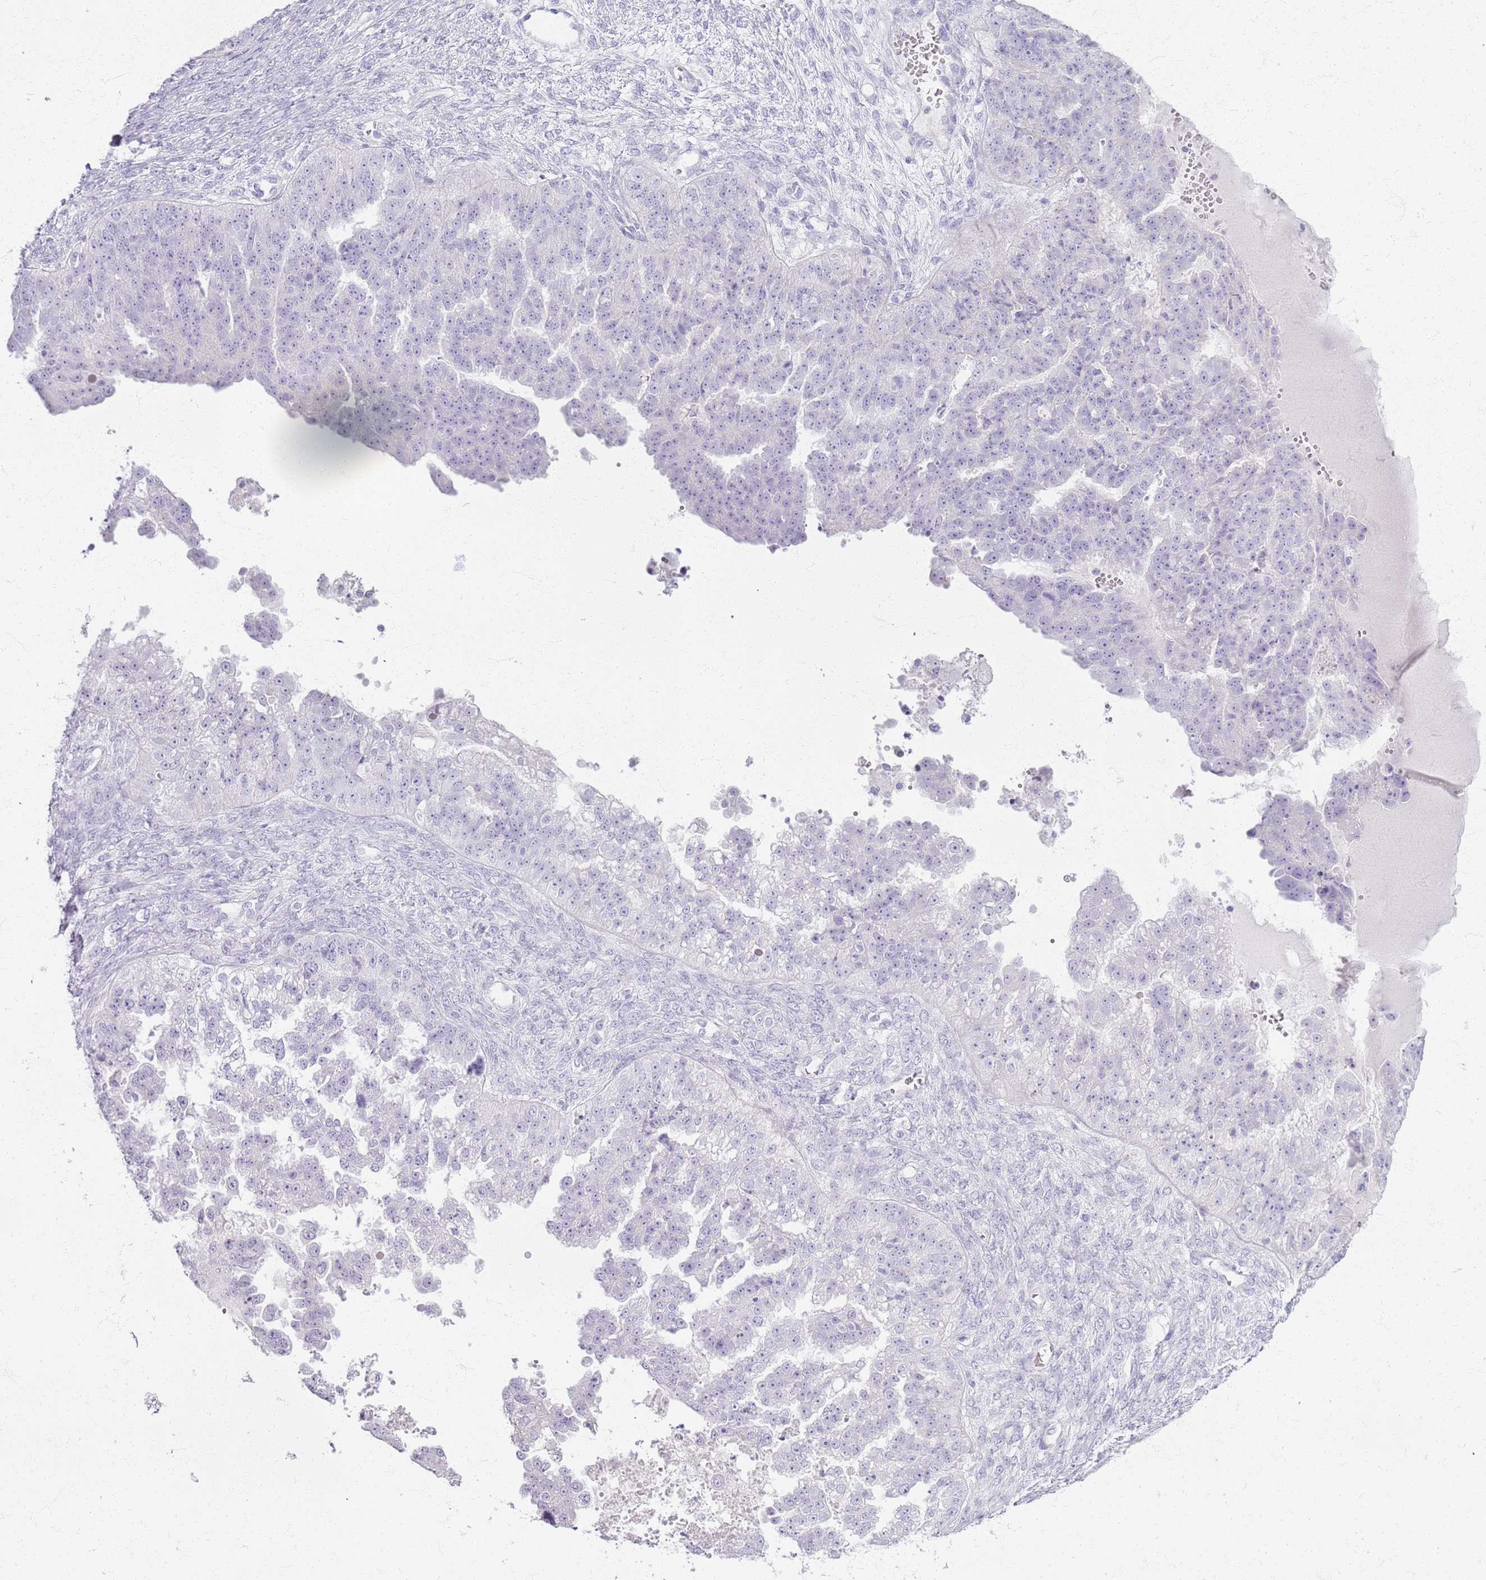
{"staining": {"intensity": "negative", "quantity": "none", "location": "none"}, "tissue": "ovarian cancer", "cell_type": "Tumor cells", "image_type": "cancer", "snomed": [{"axis": "morphology", "description": "Cystadenocarcinoma, serous, NOS"}, {"axis": "topography", "description": "Ovary"}], "caption": "High magnification brightfield microscopy of ovarian cancer (serous cystadenocarcinoma) stained with DAB (brown) and counterstained with hematoxylin (blue): tumor cells show no significant expression.", "gene": "CSRP3", "patient": {"sex": "female", "age": 58}}